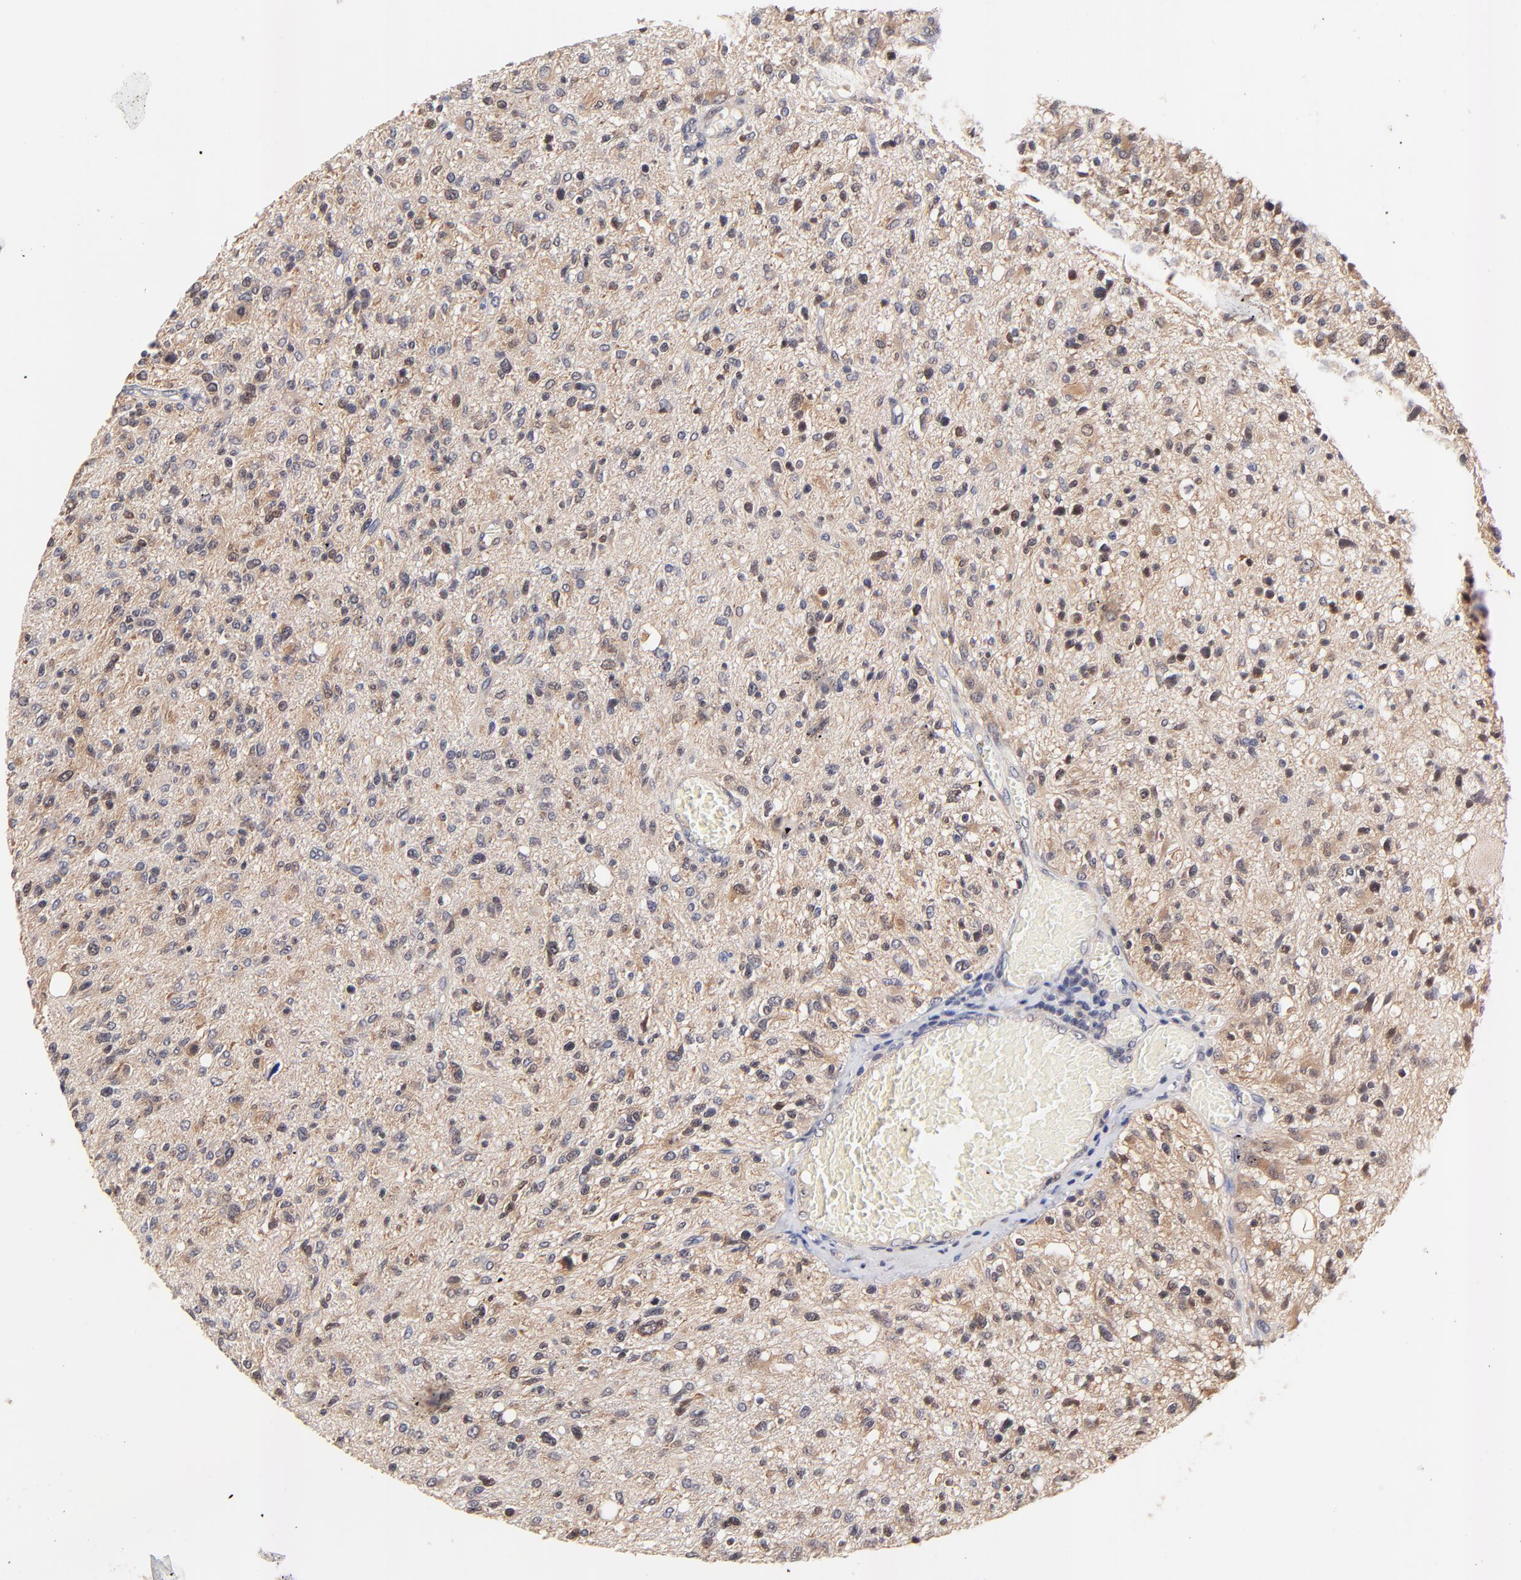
{"staining": {"intensity": "moderate", "quantity": "25%-75%", "location": "cytoplasmic/membranous,nuclear"}, "tissue": "glioma", "cell_type": "Tumor cells", "image_type": "cancer", "snomed": [{"axis": "morphology", "description": "Glioma, malignant, High grade"}, {"axis": "topography", "description": "Cerebral cortex"}], "caption": "High-power microscopy captured an immunohistochemistry (IHC) image of glioma, revealing moderate cytoplasmic/membranous and nuclear staining in approximately 25%-75% of tumor cells.", "gene": "TXNL1", "patient": {"sex": "male", "age": 76}}